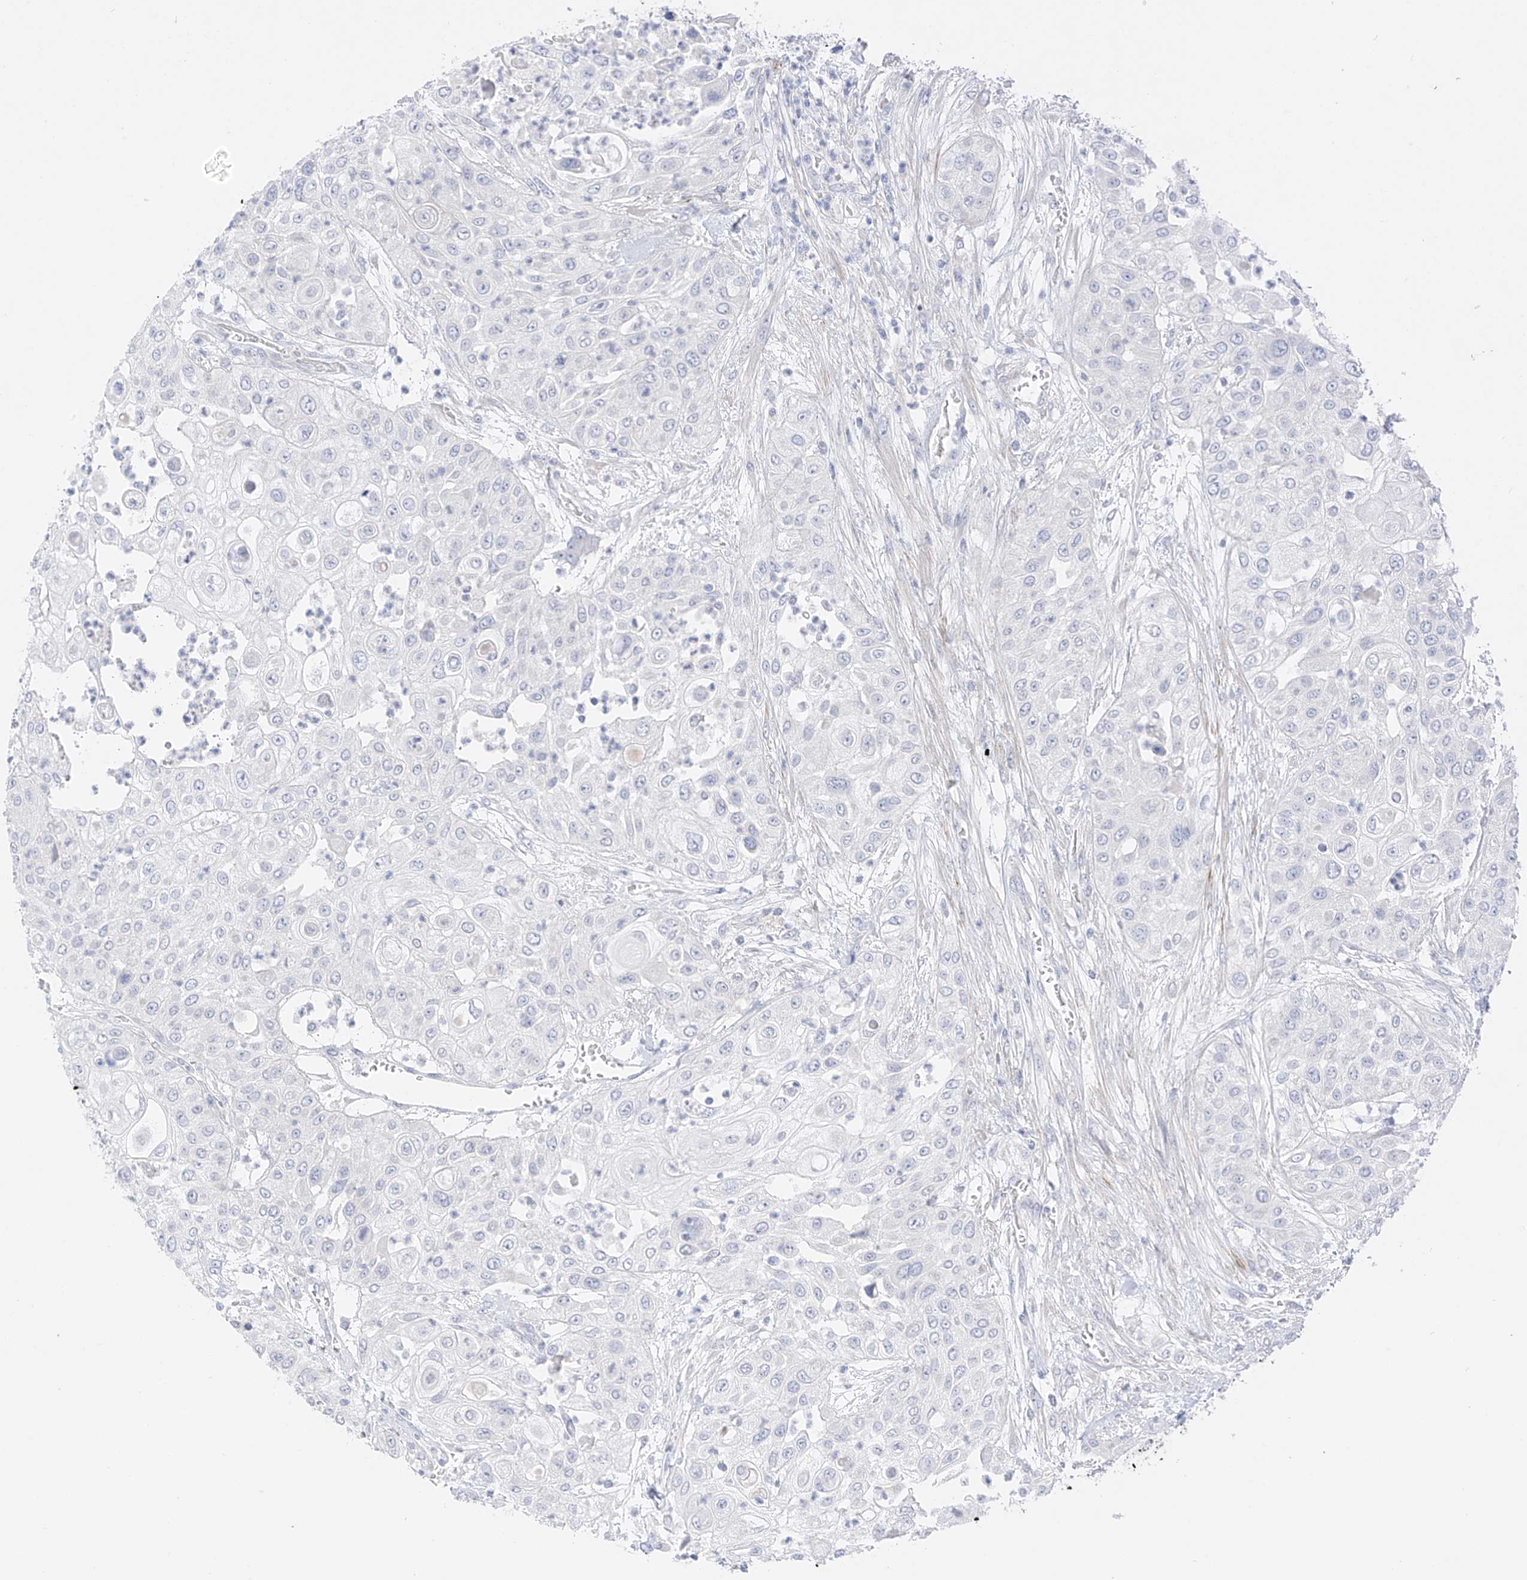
{"staining": {"intensity": "negative", "quantity": "none", "location": "none"}, "tissue": "urothelial cancer", "cell_type": "Tumor cells", "image_type": "cancer", "snomed": [{"axis": "morphology", "description": "Urothelial carcinoma, High grade"}, {"axis": "topography", "description": "Urinary bladder"}], "caption": "A histopathology image of high-grade urothelial carcinoma stained for a protein reveals no brown staining in tumor cells.", "gene": "ST3GAL5", "patient": {"sex": "female", "age": 79}}